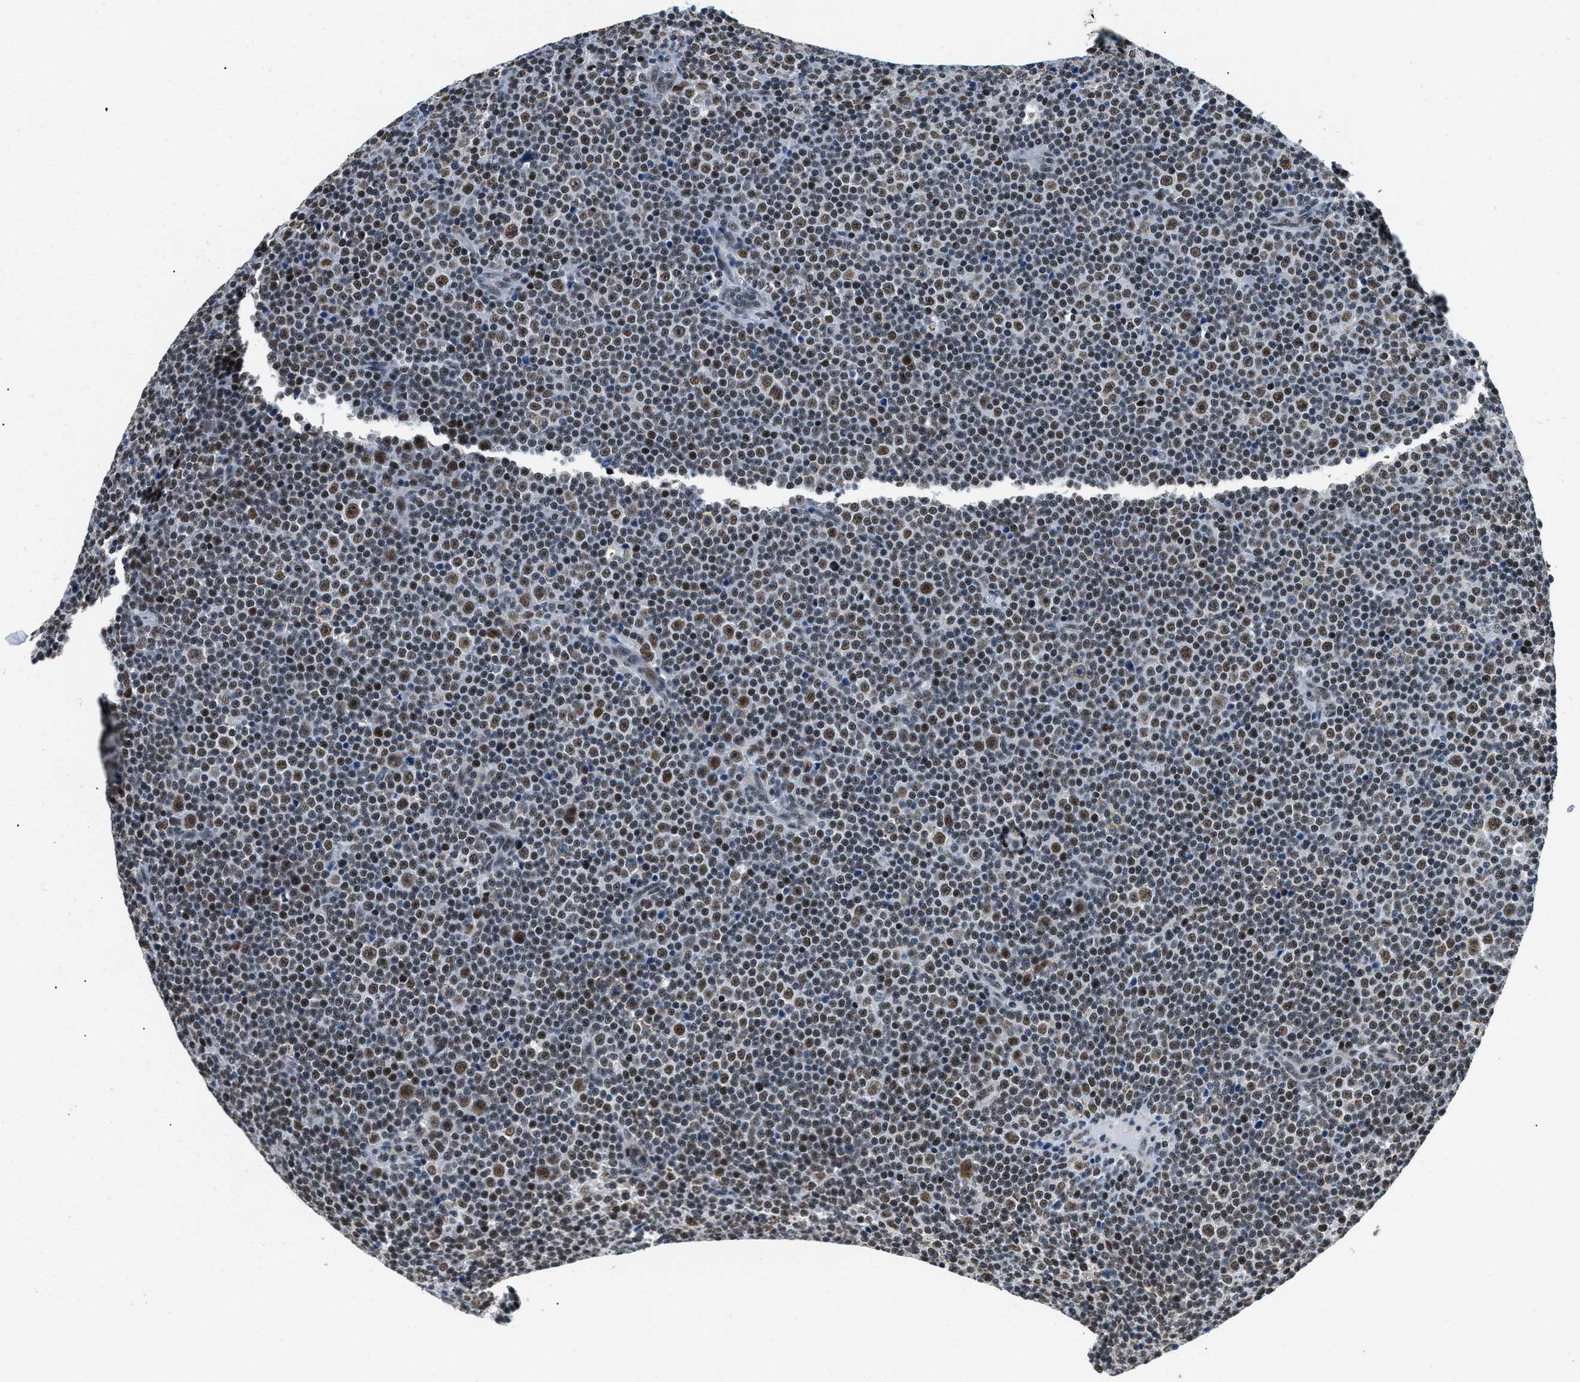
{"staining": {"intensity": "moderate", "quantity": "25%-75%", "location": "nuclear"}, "tissue": "lymphoma", "cell_type": "Tumor cells", "image_type": "cancer", "snomed": [{"axis": "morphology", "description": "Malignant lymphoma, non-Hodgkin's type, Low grade"}, {"axis": "topography", "description": "Lymph node"}], "caption": "Immunohistochemical staining of low-grade malignant lymphoma, non-Hodgkin's type shows medium levels of moderate nuclear protein expression in approximately 25%-75% of tumor cells.", "gene": "KDM3B", "patient": {"sex": "female", "age": 67}}